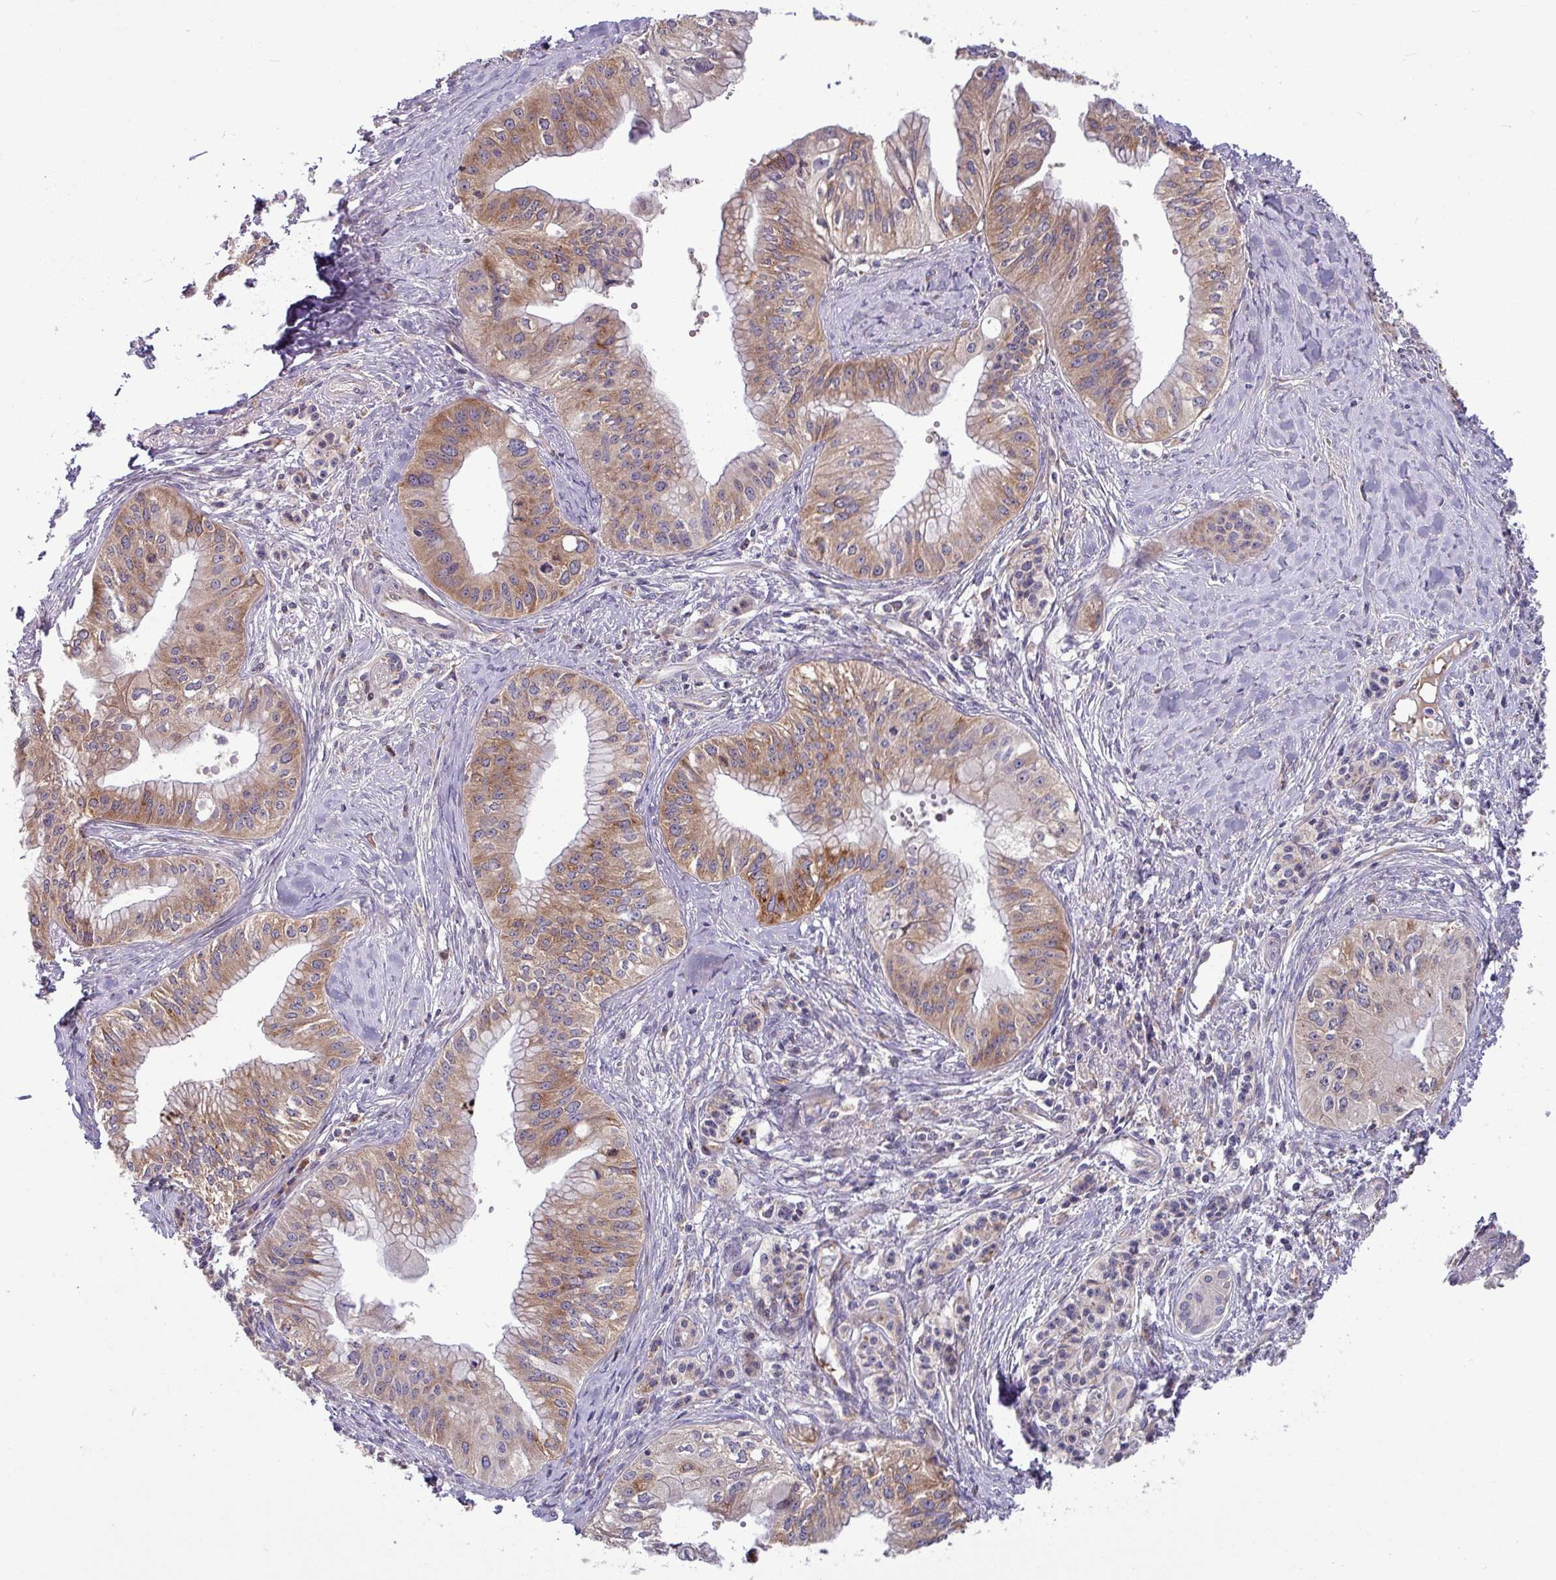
{"staining": {"intensity": "moderate", "quantity": ">75%", "location": "cytoplasmic/membranous"}, "tissue": "pancreatic cancer", "cell_type": "Tumor cells", "image_type": "cancer", "snomed": [{"axis": "morphology", "description": "Adenocarcinoma, NOS"}, {"axis": "topography", "description": "Pancreas"}], "caption": "About >75% of tumor cells in adenocarcinoma (pancreatic) demonstrate moderate cytoplasmic/membranous protein expression as visualized by brown immunohistochemical staining.", "gene": "LSM12", "patient": {"sex": "male", "age": 71}}